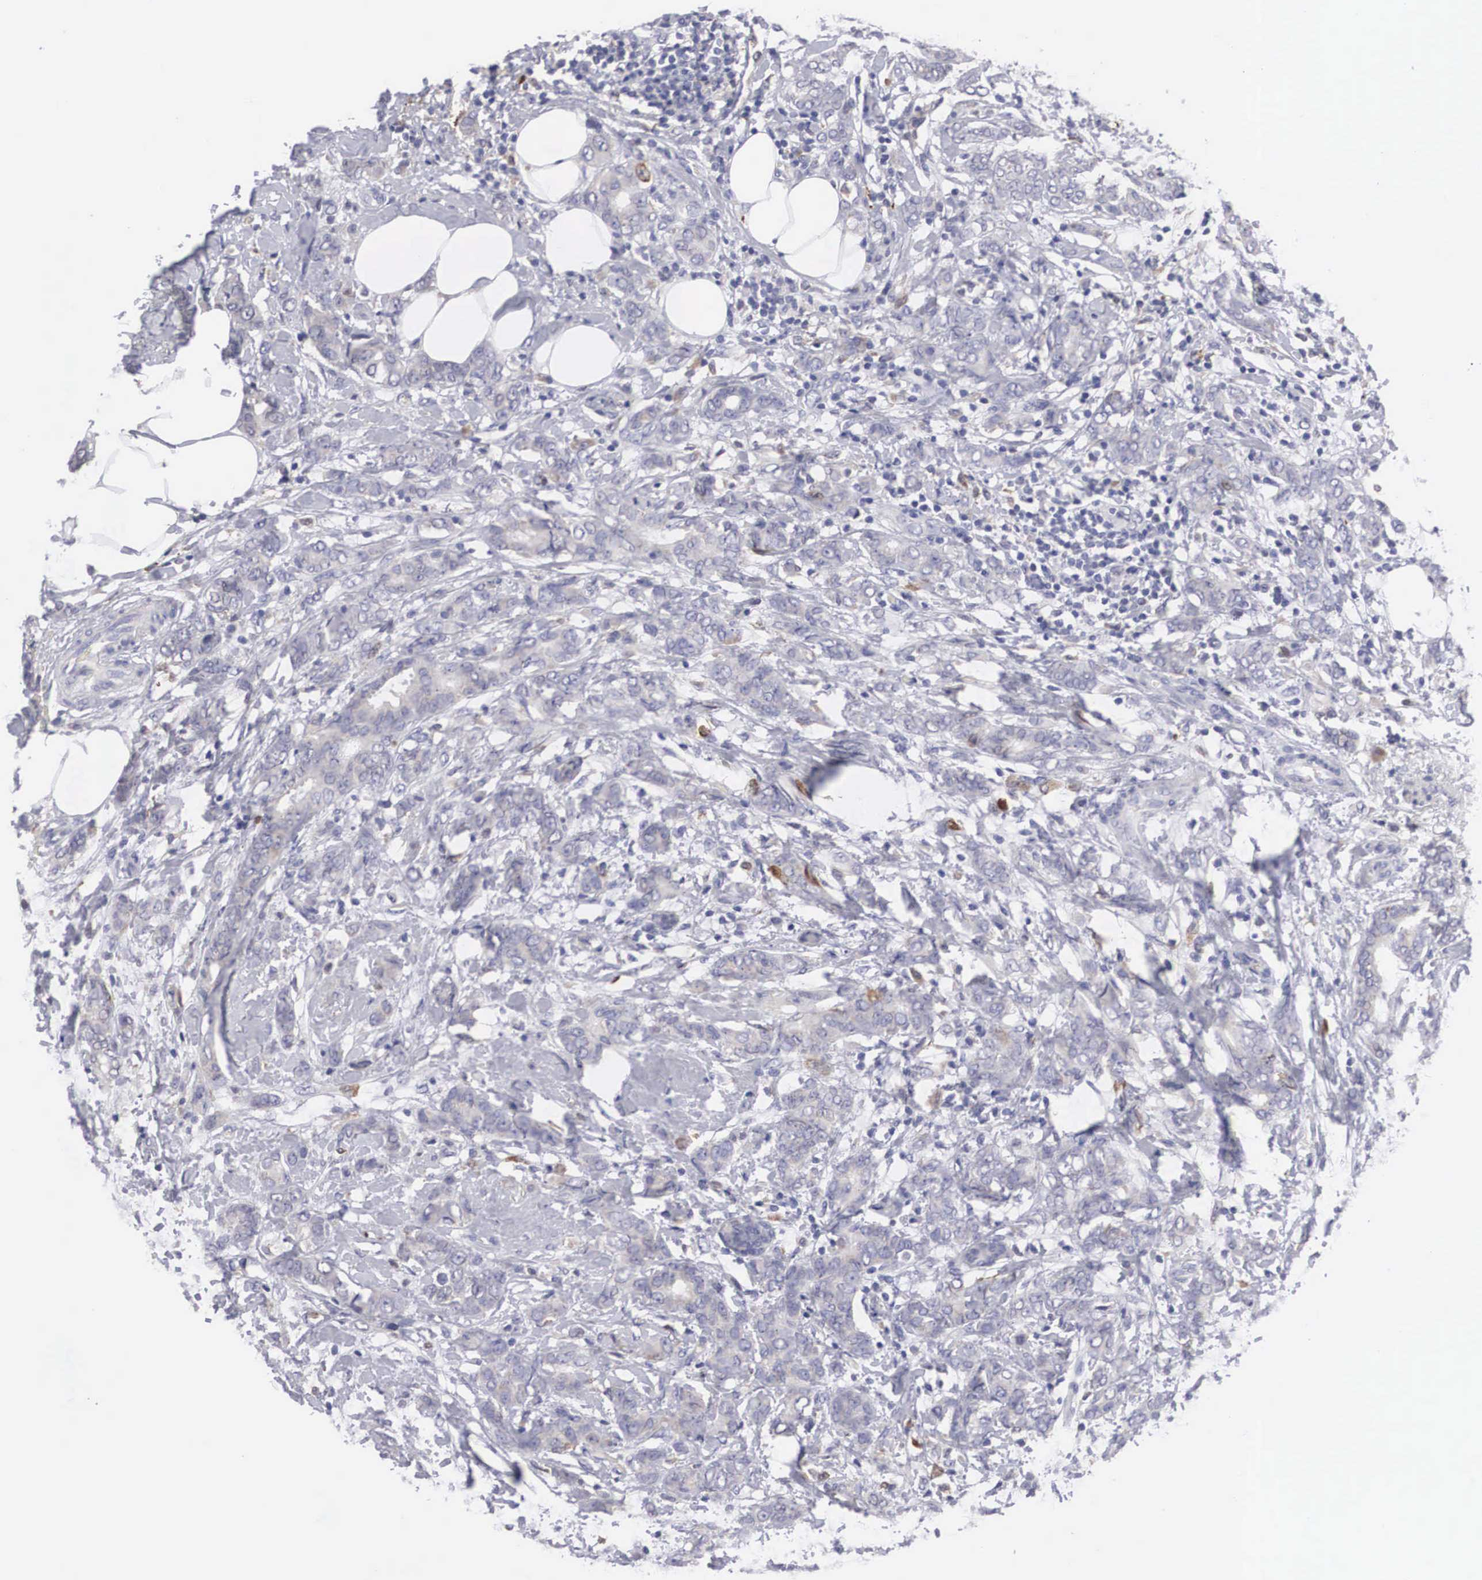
{"staining": {"intensity": "negative", "quantity": "none", "location": "none"}, "tissue": "breast cancer", "cell_type": "Tumor cells", "image_type": "cancer", "snomed": [{"axis": "morphology", "description": "Duct carcinoma"}, {"axis": "topography", "description": "Breast"}], "caption": "This photomicrograph is of invasive ductal carcinoma (breast) stained with IHC to label a protein in brown with the nuclei are counter-stained blue. There is no staining in tumor cells. The staining was performed using DAB to visualize the protein expression in brown, while the nuclei were stained in blue with hematoxylin (Magnification: 20x).", "gene": "HMOX1", "patient": {"sex": "female", "age": 53}}